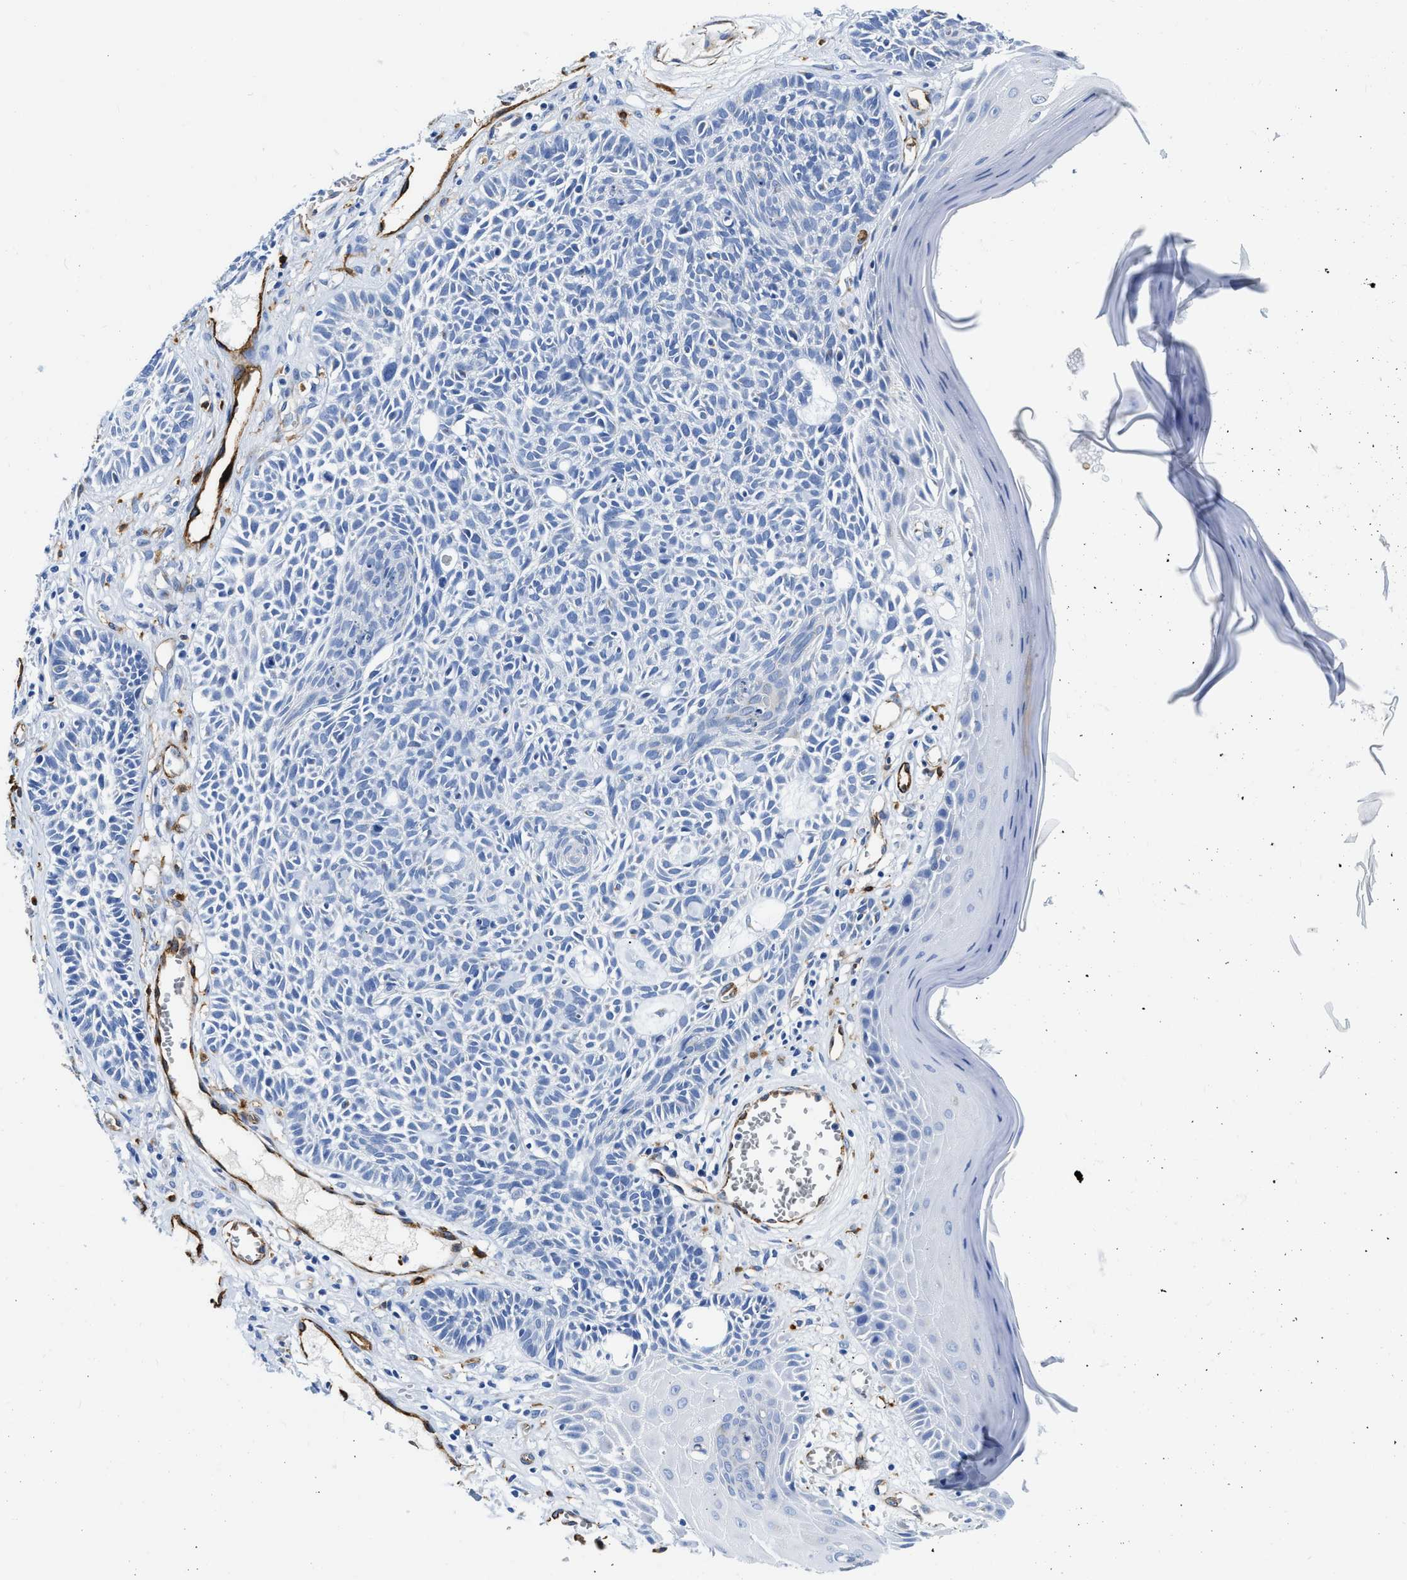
{"staining": {"intensity": "negative", "quantity": "none", "location": "none"}, "tissue": "skin cancer", "cell_type": "Tumor cells", "image_type": "cancer", "snomed": [{"axis": "morphology", "description": "Basal cell carcinoma"}, {"axis": "topography", "description": "Skin"}], "caption": "Tumor cells show no significant protein expression in basal cell carcinoma (skin).", "gene": "TVP23B", "patient": {"sex": "male", "age": 67}}